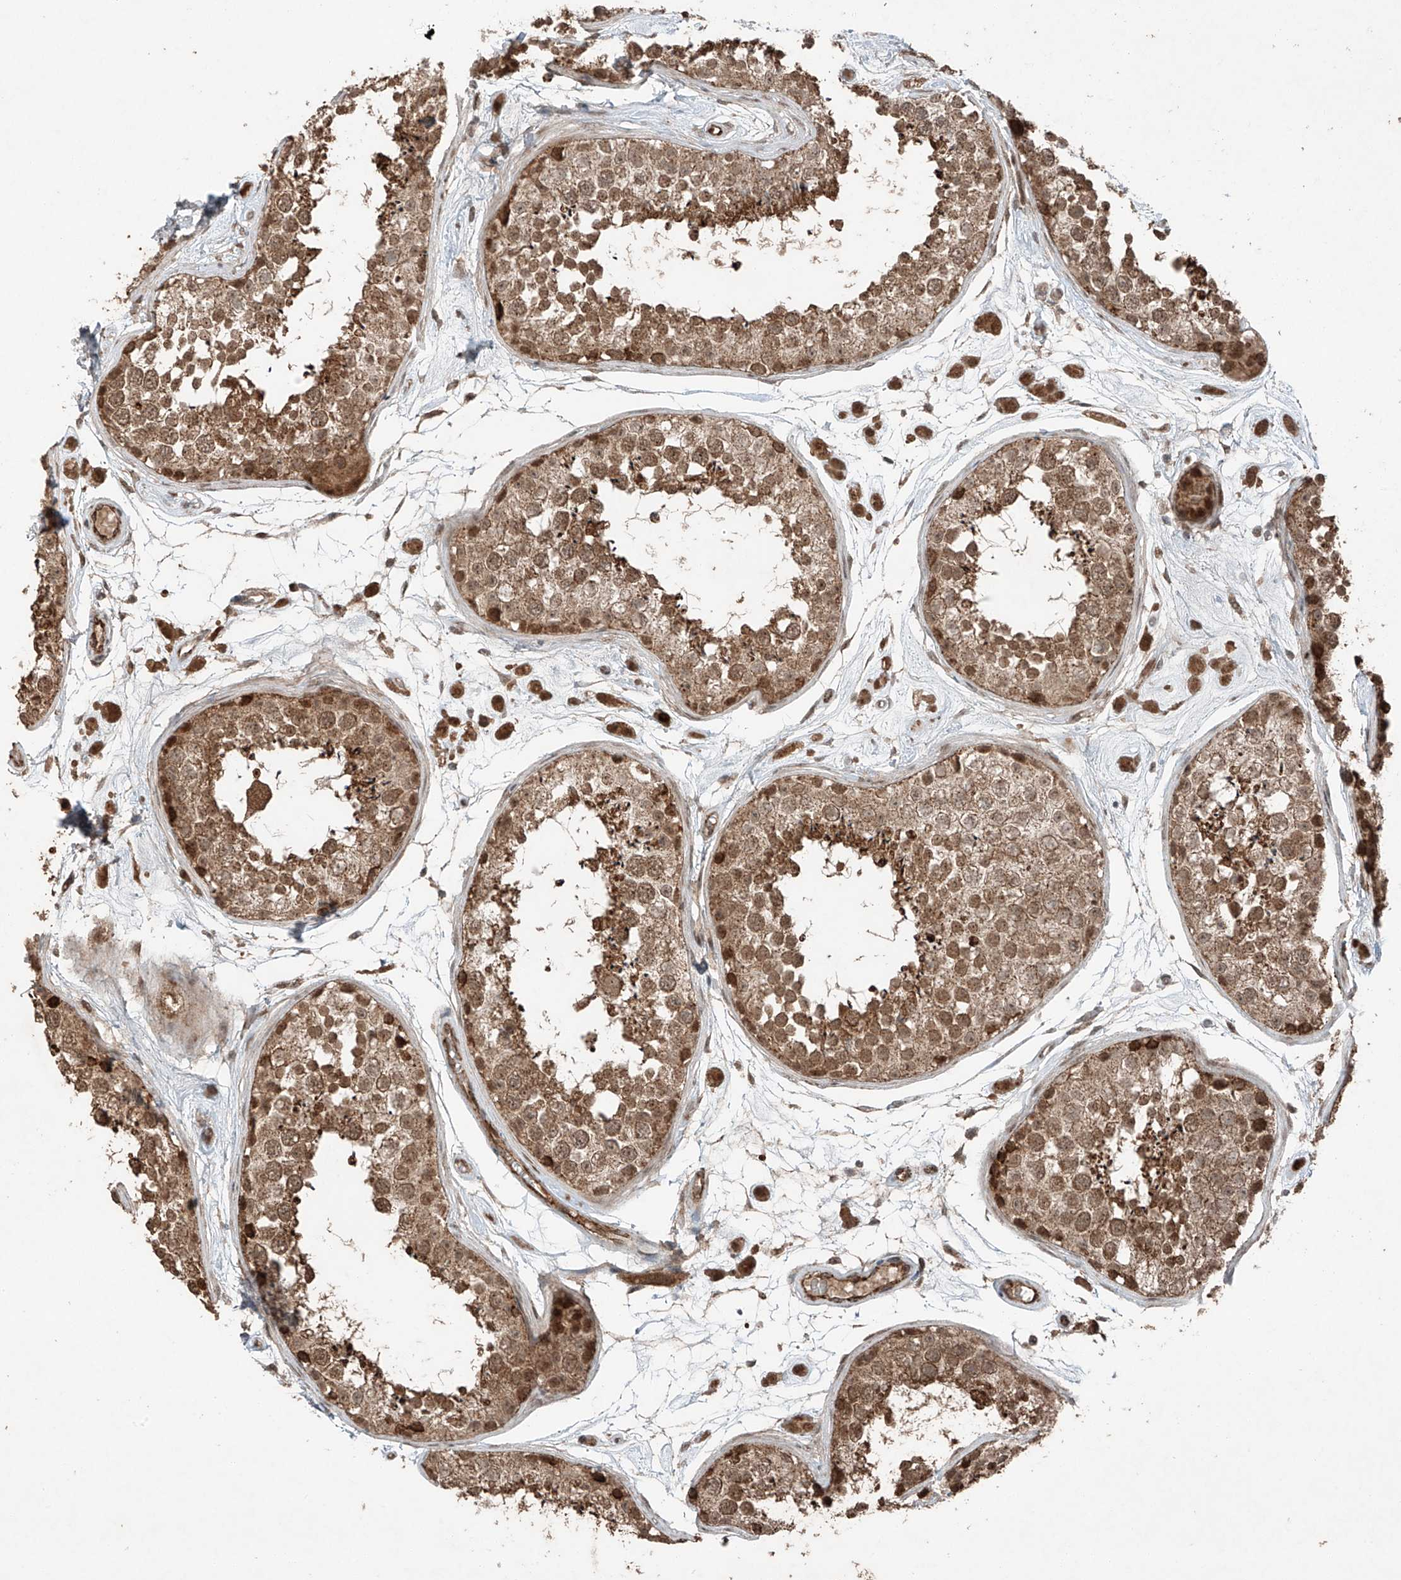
{"staining": {"intensity": "moderate", "quantity": ">75%", "location": "cytoplasmic/membranous,nuclear"}, "tissue": "testis", "cell_type": "Cells in seminiferous ducts", "image_type": "normal", "snomed": [{"axis": "morphology", "description": "Normal tissue, NOS"}, {"axis": "topography", "description": "Testis"}], "caption": "A medium amount of moderate cytoplasmic/membranous,nuclear expression is appreciated in approximately >75% of cells in seminiferous ducts in normal testis.", "gene": "ZNF620", "patient": {"sex": "male", "age": 25}}